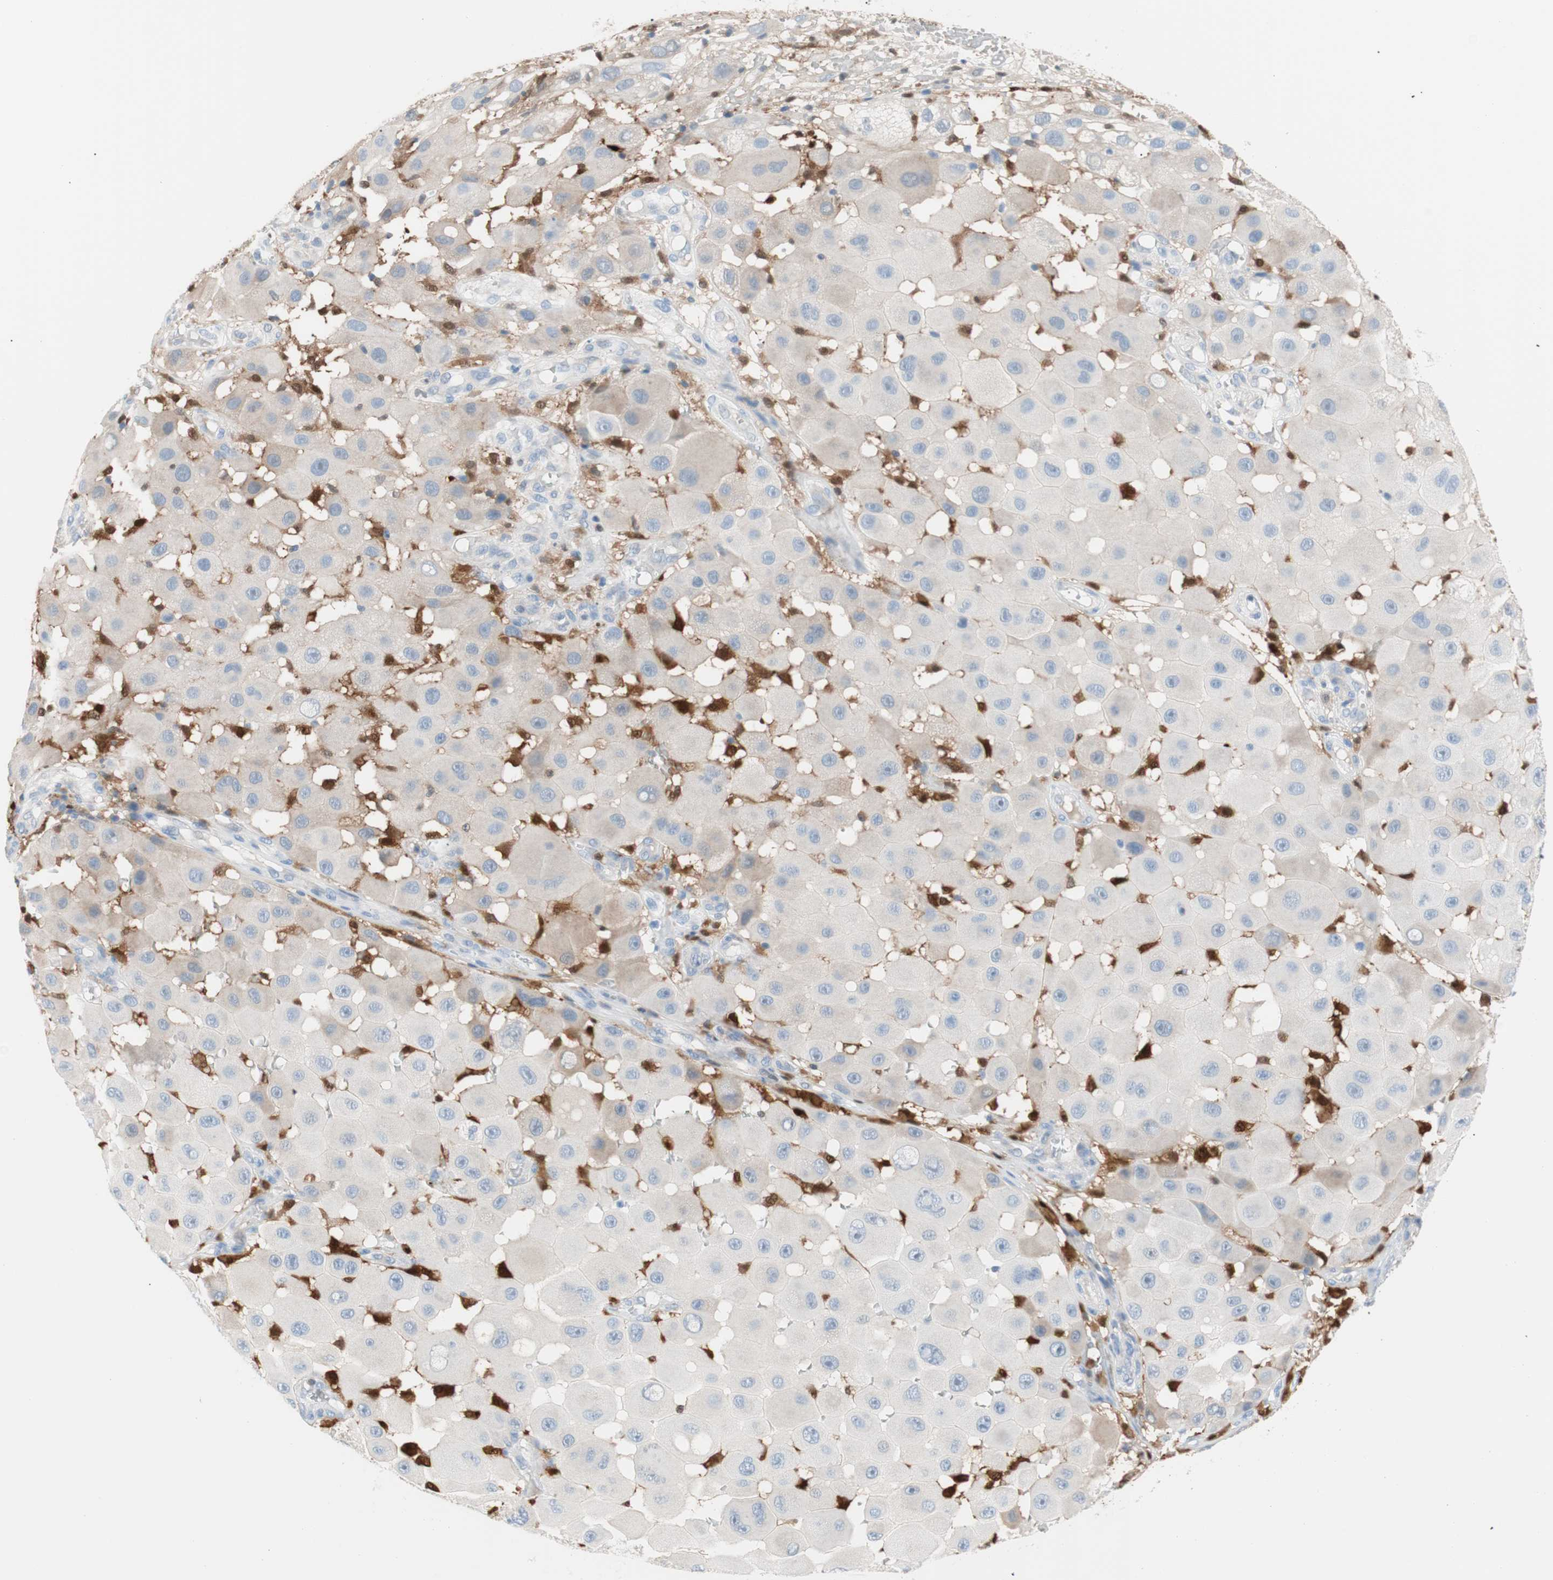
{"staining": {"intensity": "weak", "quantity": "<25%", "location": "cytoplasmic/membranous"}, "tissue": "melanoma", "cell_type": "Tumor cells", "image_type": "cancer", "snomed": [{"axis": "morphology", "description": "Malignant melanoma, NOS"}, {"axis": "topography", "description": "Skin"}], "caption": "An image of malignant melanoma stained for a protein reveals no brown staining in tumor cells. The staining was performed using DAB (3,3'-diaminobenzidine) to visualize the protein expression in brown, while the nuclei were stained in blue with hematoxylin (Magnification: 20x).", "gene": "IL18", "patient": {"sex": "female", "age": 81}}